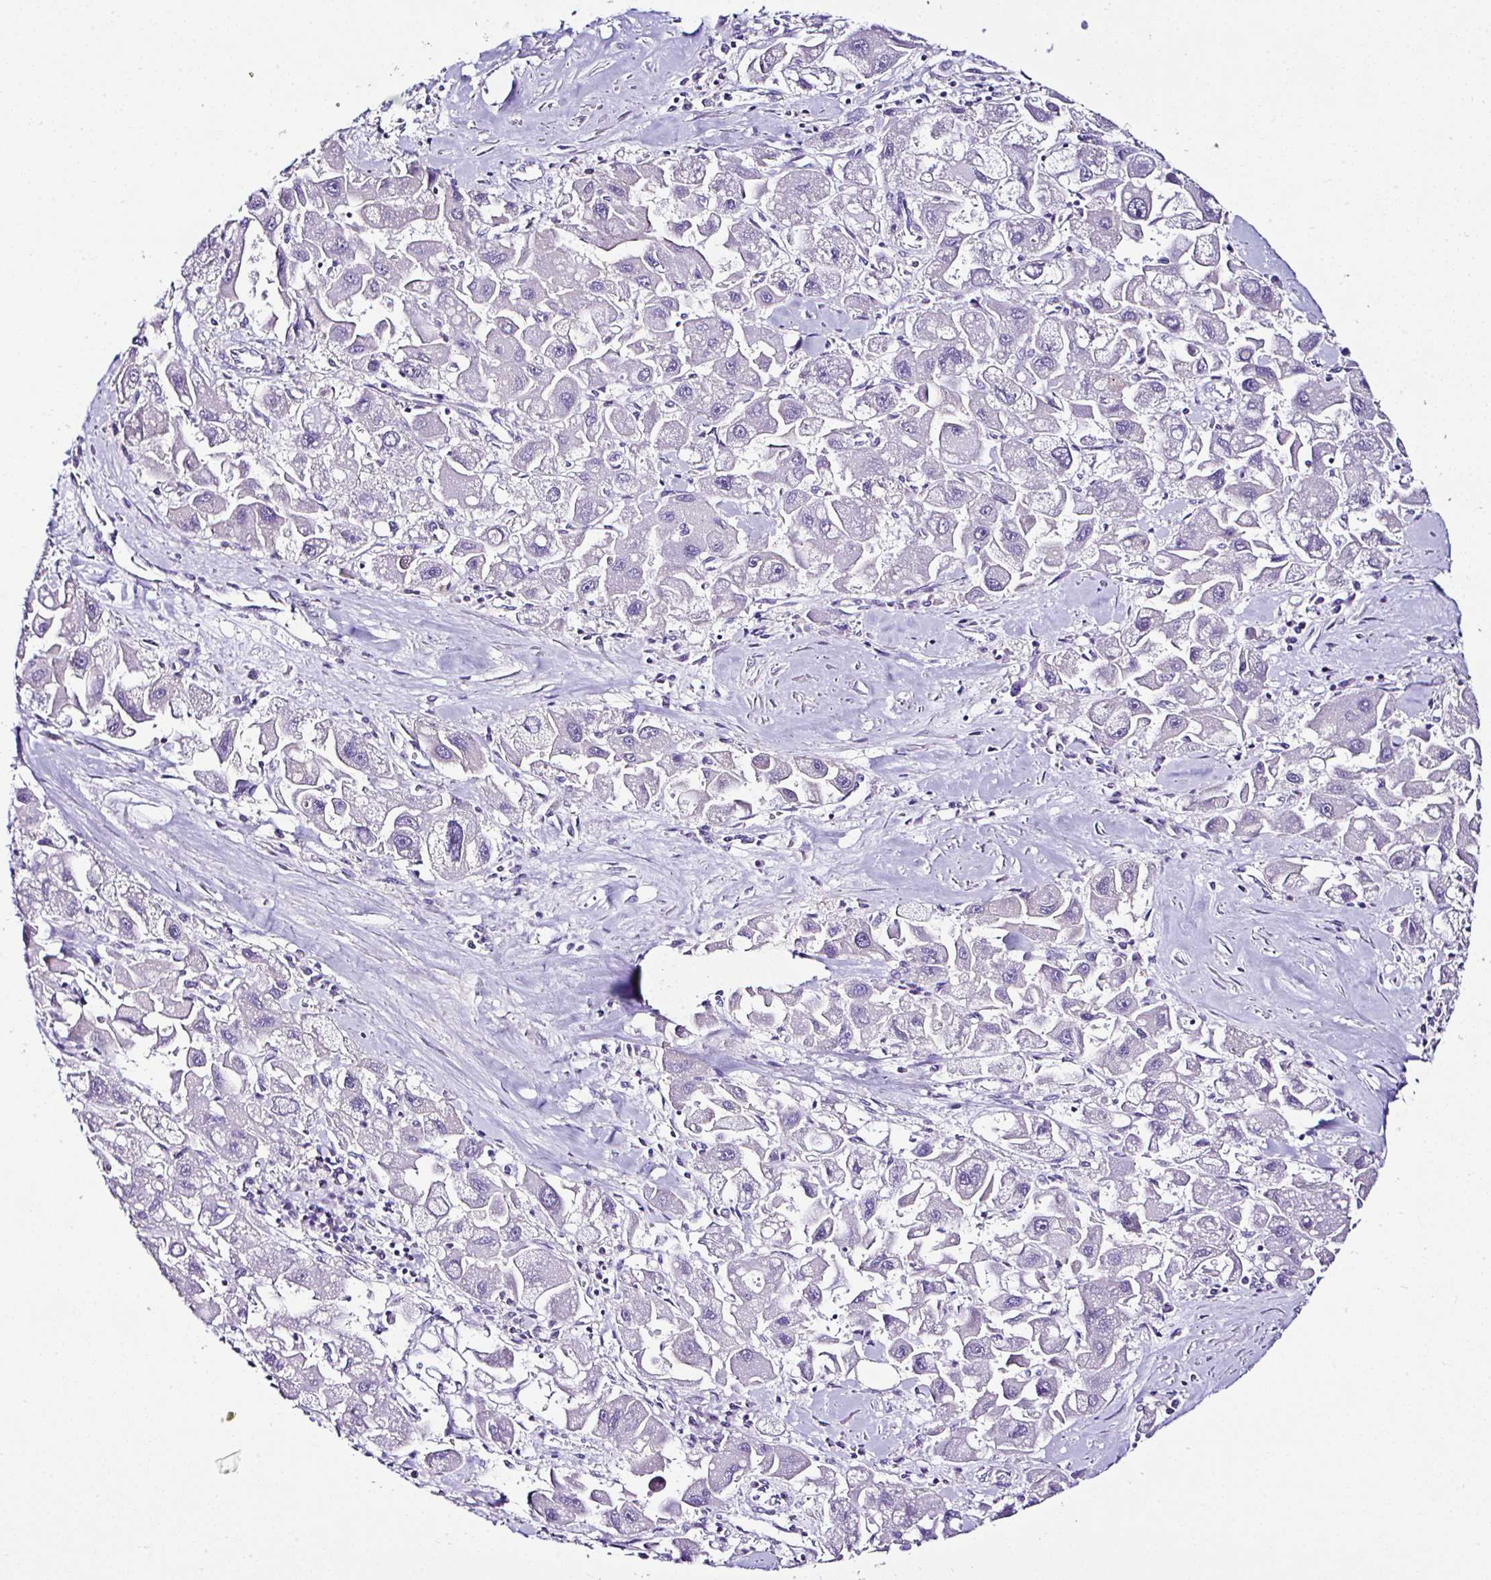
{"staining": {"intensity": "negative", "quantity": "none", "location": "none"}, "tissue": "liver cancer", "cell_type": "Tumor cells", "image_type": "cancer", "snomed": [{"axis": "morphology", "description": "Carcinoma, Hepatocellular, NOS"}, {"axis": "topography", "description": "Liver"}], "caption": "High magnification brightfield microscopy of liver cancer stained with DAB (3,3'-diaminobenzidine) (brown) and counterstained with hematoxylin (blue): tumor cells show no significant staining. Brightfield microscopy of IHC stained with DAB (brown) and hematoxylin (blue), captured at high magnification.", "gene": "OR4P4", "patient": {"sex": "male", "age": 24}}